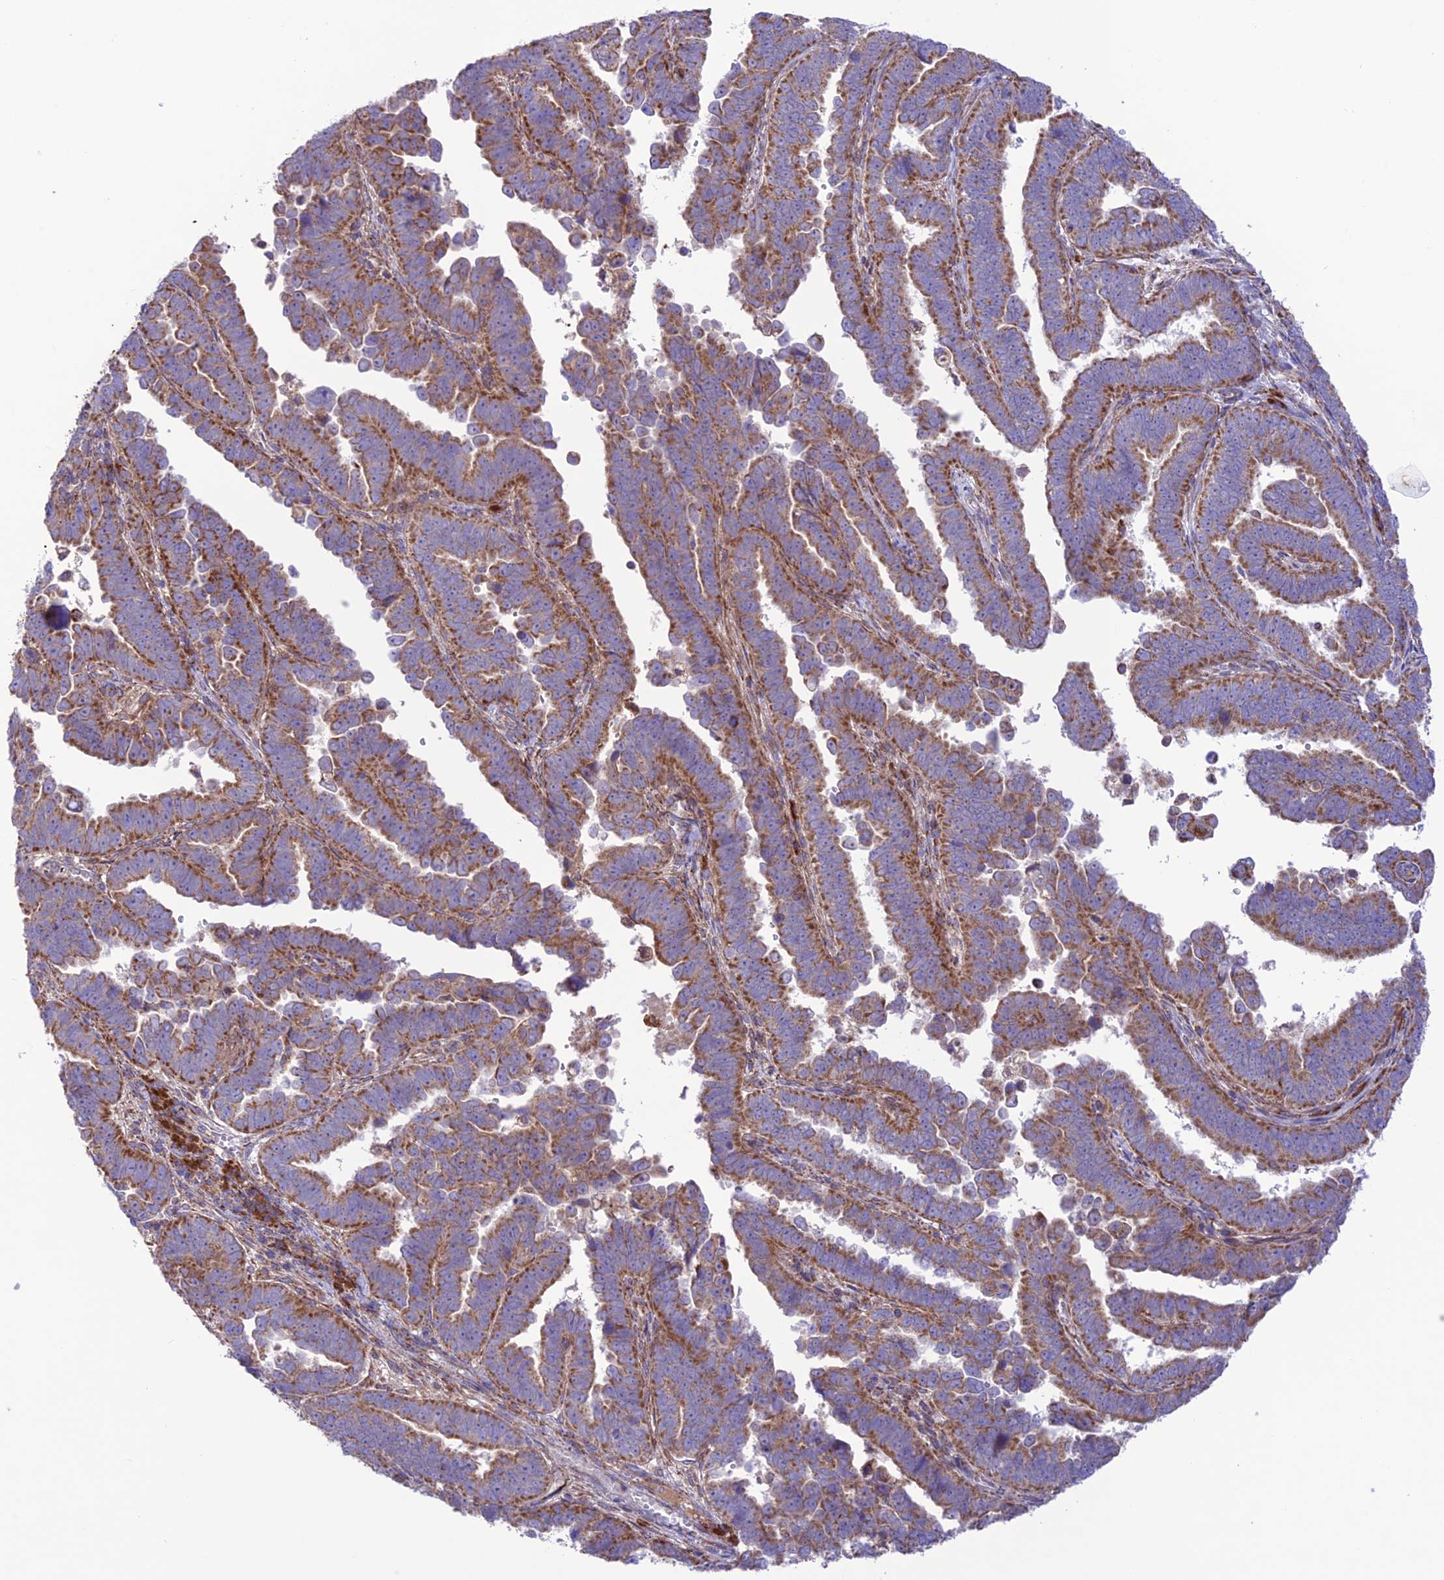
{"staining": {"intensity": "strong", "quantity": ">75%", "location": "cytoplasmic/membranous"}, "tissue": "endometrial cancer", "cell_type": "Tumor cells", "image_type": "cancer", "snomed": [{"axis": "morphology", "description": "Adenocarcinoma, NOS"}, {"axis": "topography", "description": "Endometrium"}], "caption": "High-magnification brightfield microscopy of endometrial adenocarcinoma stained with DAB (brown) and counterstained with hematoxylin (blue). tumor cells exhibit strong cytoplasmic/membranous positivity is appreciated in about>75% of cells.", "gene": "UAP1L1", "patient": {"sex": "female", "age": 75}}